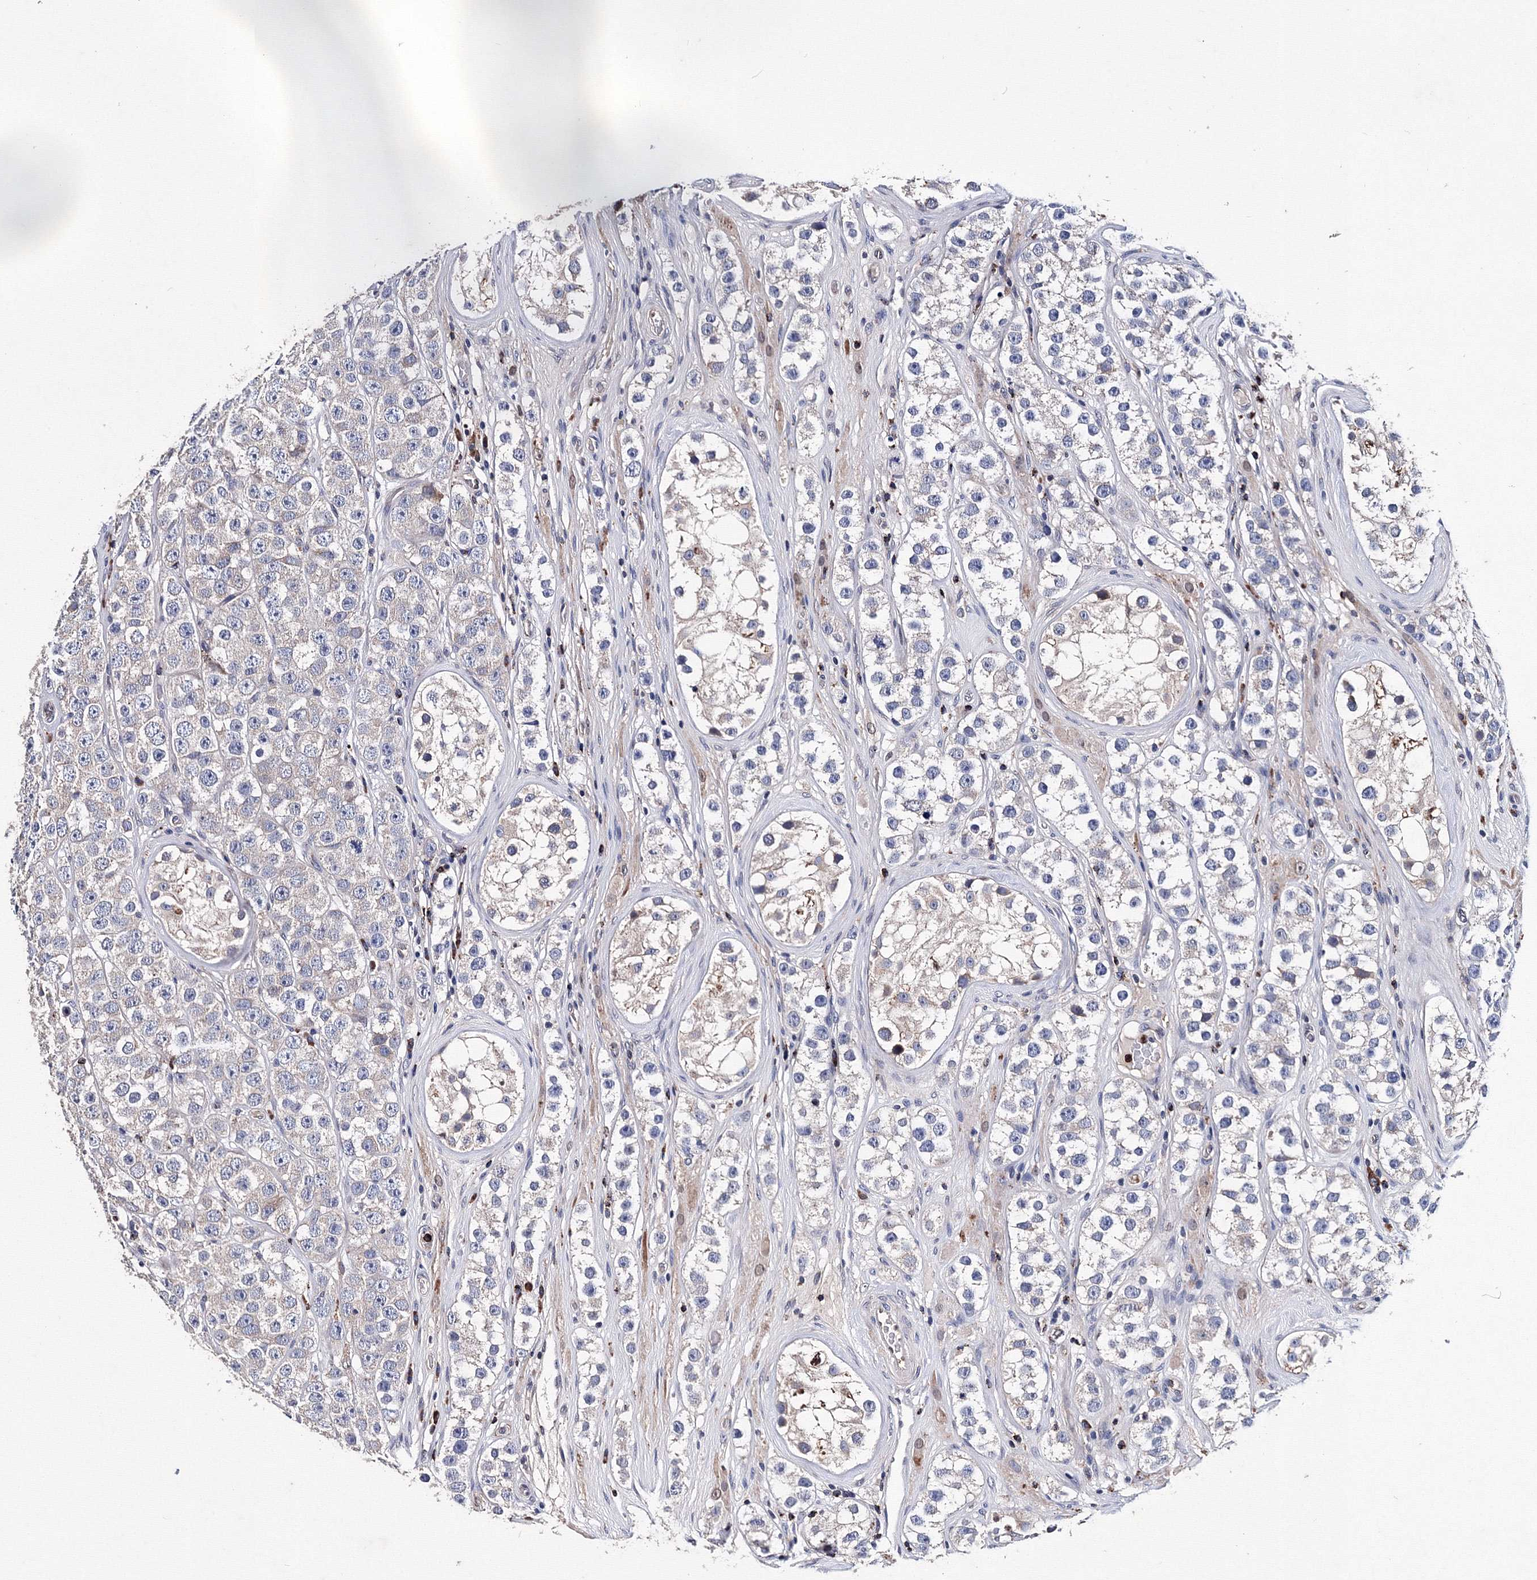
{"staining": {"intensity": "negative", "quantity": "none", "location": "none"}, "tissue": "testis cancer", "cell_type": "Tumor cells", "image_type": "cancer", "snomed": [{"axis": "morphology", "description": "Seminoma, NOS"}, {"axis": "topography", "description": "Testis"}], "caption": "Tumor cells are negative for protein expression in human testis cancer. (Immunohistochemistry (ihc), brightfield microscopy, high magnification).", "gene": "PHYKPL", "patient": {"sex": "male", "age": 28}}